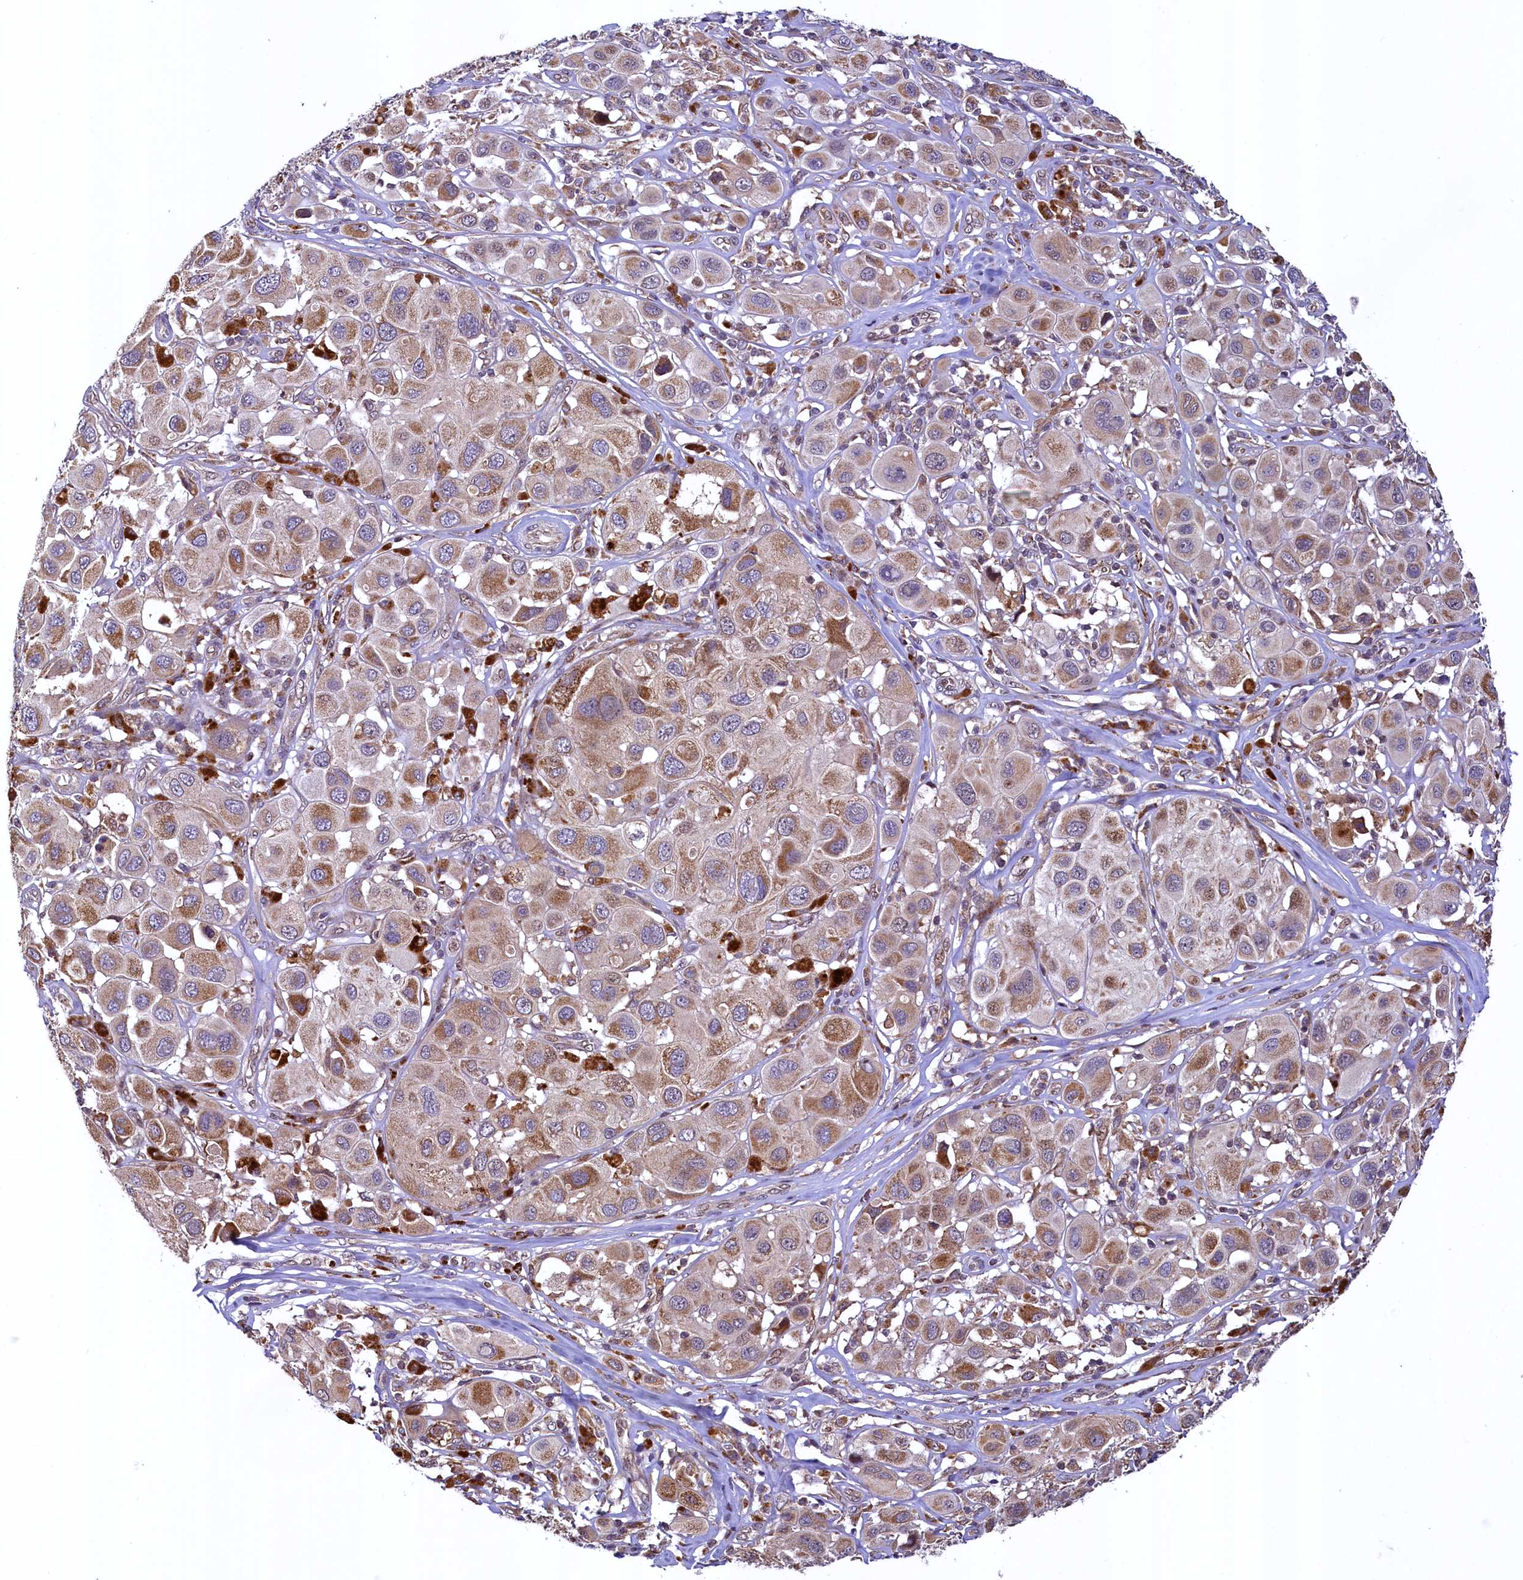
{"staining": {"intensity": "moderate", "quantity": ">75%", "location": "cytoplasmic/membranous"}, "tissue": "melanoma", "cell_type": "Tumor cells", "image_type": "cancer", "snomed": [{"axis": "morphology", "description": "Malignant melanoma, Metastatic site"}, {"axis": "topography", "description": "Skin"}], "caption": "Melanoma was stained to show a protein in brown. There is medium levels of moderate cytoplasmic/membranous positivity in about >75% of tumor cells.", "gene": "ZNF577", "patient": {"sex": "male", "age": 41}}